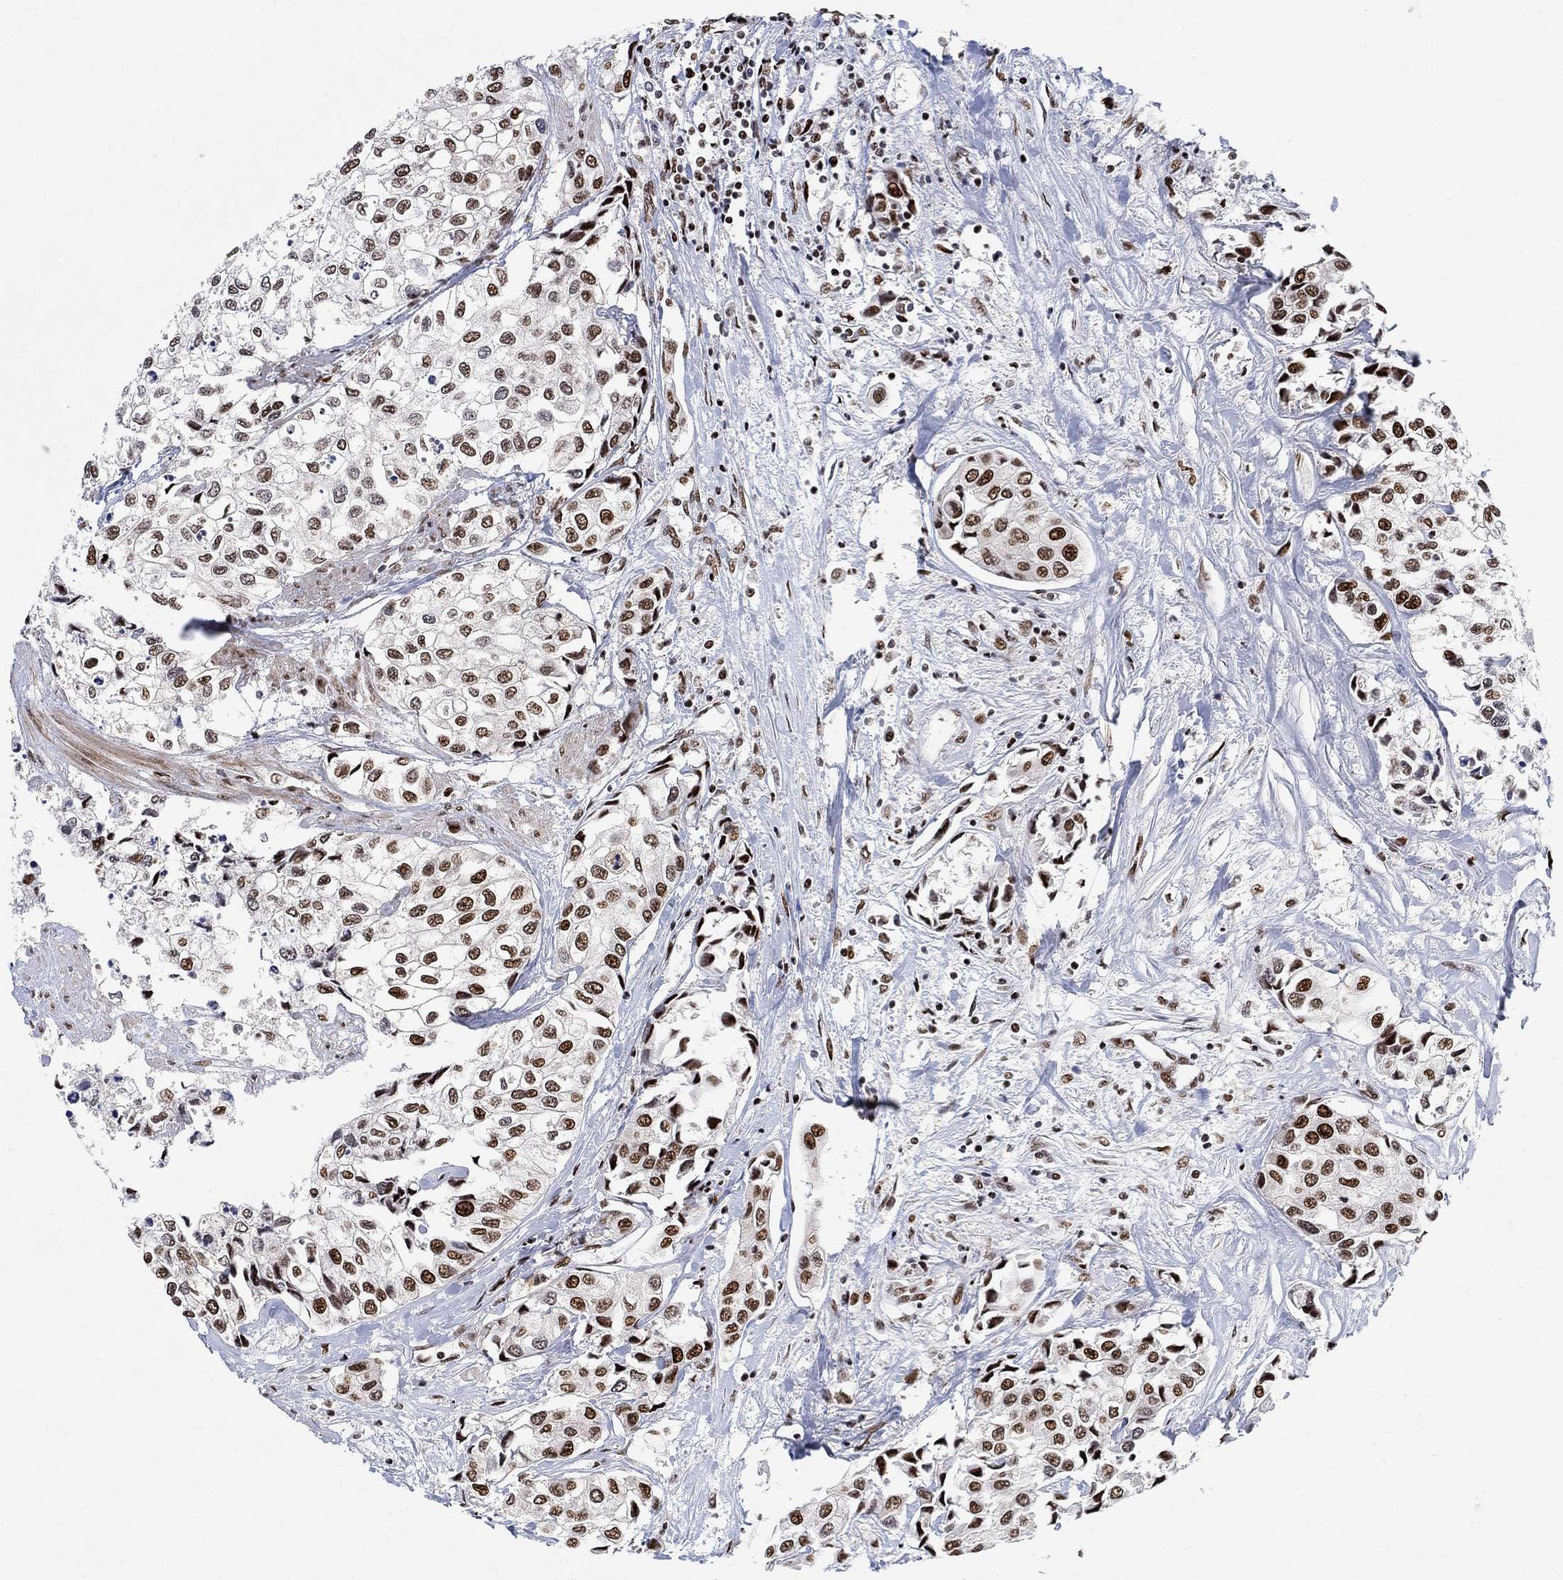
{"staining": {"intensity": "strong", "quantity": ">75%", "location": "nuclear"}, "tissue": "urothelial cancer", "cell_type": "Tumor cells", "image_type": "cancer", "snomed": [{"axis": "morphology", "description": "Urothelial carcinoma, High grade"}, {"axis": "topography", "description": "Urinary bladder"}], "caption": "Immunohistochemistry (DAB (3,3'-diaminobenzidine)) staining of urothelial cancer shows strong nuclear protein staining in about >75% of tumor cells.", "gene": "E4F1", "patient": {"sex": "male", "age": 73}}